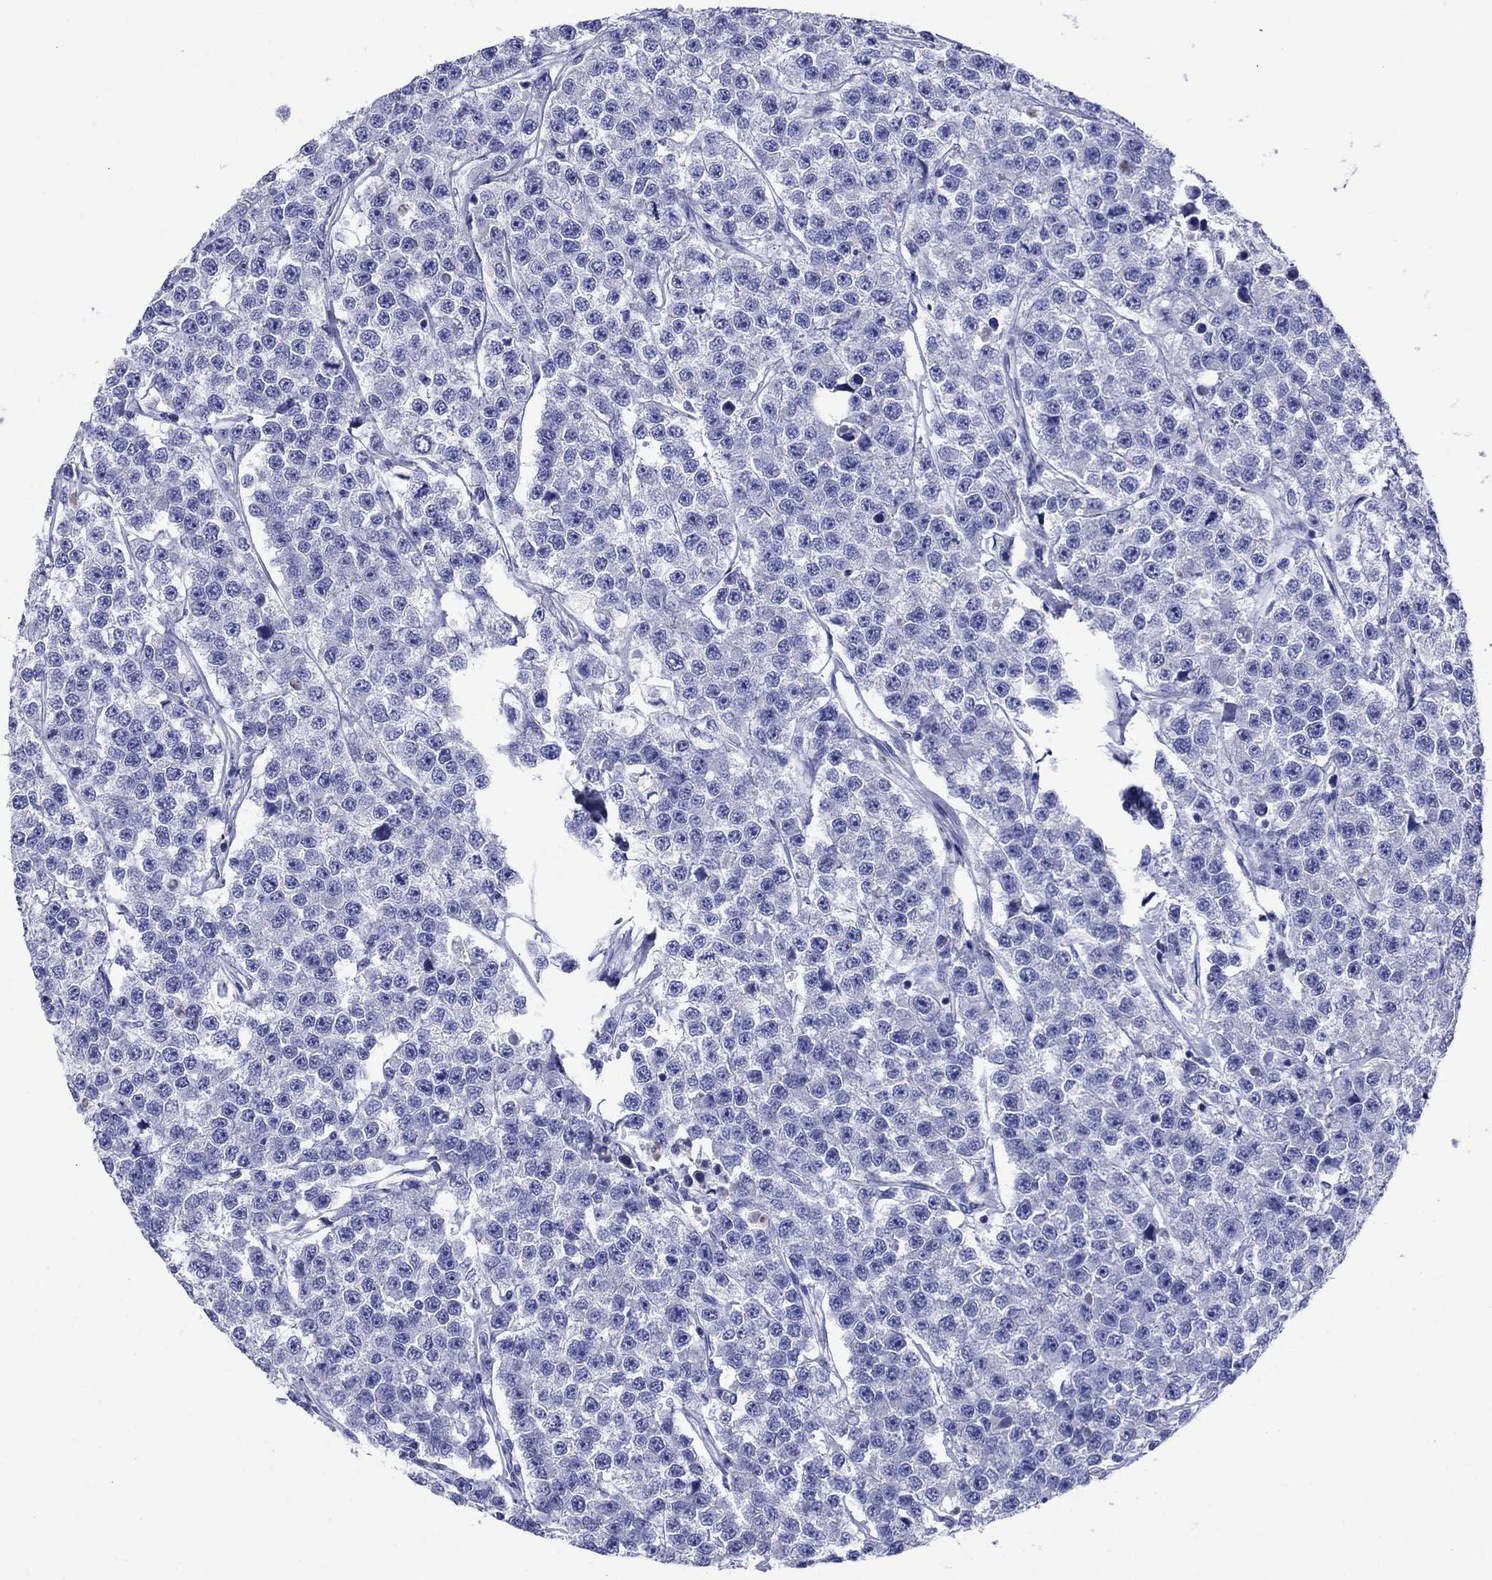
{"staining": {"intensity": "negative", "quantity": "none", "location": "none"}, "tissue": "testis cancer", "cell_type": "Tumor cells", "image_type": "cancer", "snomed": [{"axis": "morphology", "description": "Seminoma, NOS"}, {"axis": "topography", "description": "Testis"}], "caption": "Photomicrograph shows no significant protein positivity in tumor cells of seminoma (testis).", "gene": "SLC1A2", "patient": {"sex": "male", "age": 59}}